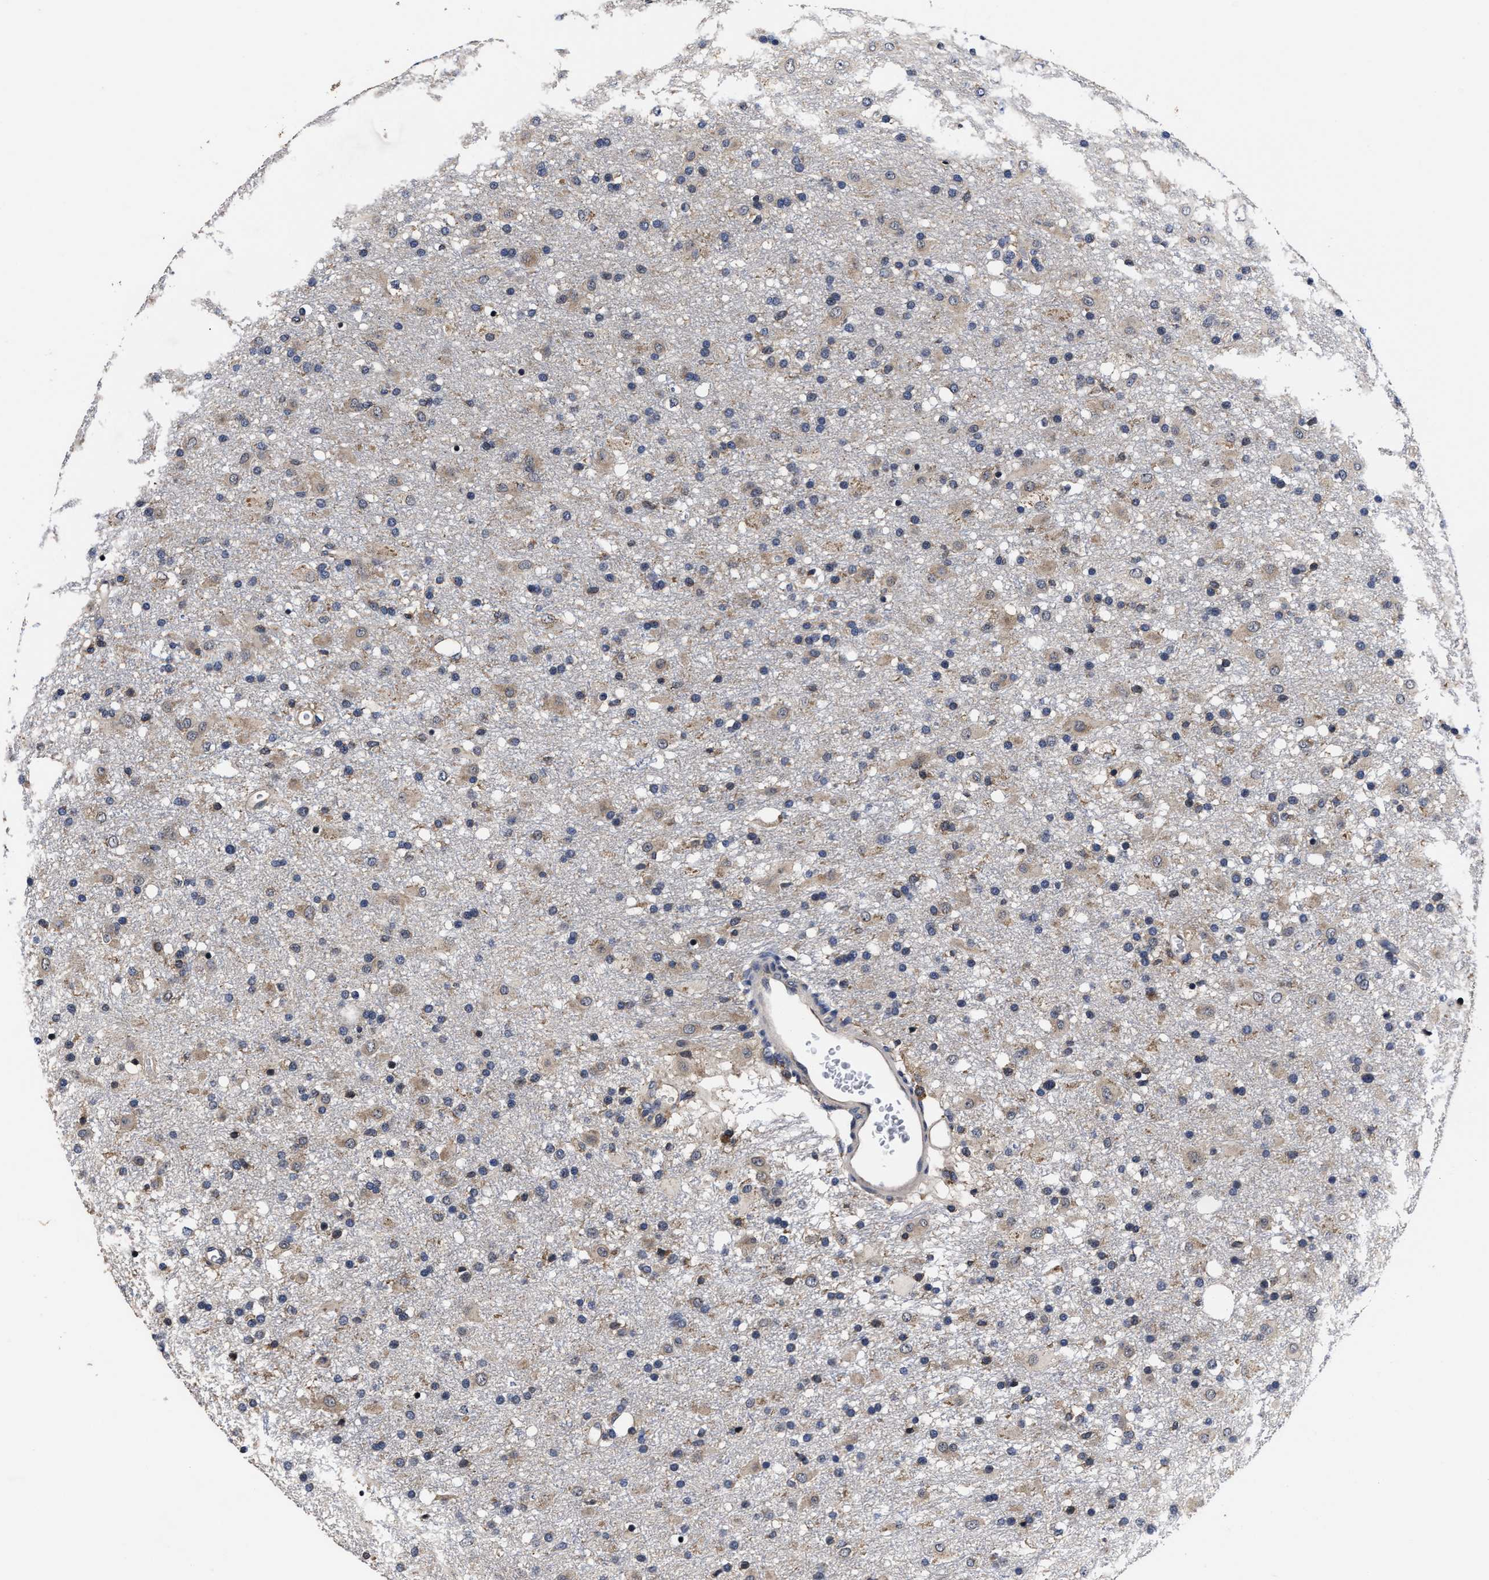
{"staining": {"intensity": "weak", "quantity": "25%-75%", "location": "cytoplasmic/membranous"}, "tissue": "glioma", "cell_type": "Tumor cells", "image_type": "cancer", "snomed": [{"axis": "morphology", "description": "Glioma, malignant, Low grade"}, {"axis": "topography", "description": "Brain"}], "caption": "Immunohistochemistry (IHC) photomicrograph of neoplastic tissue: human malignant glioma (low-grade) stained using IHC demonstrates low levels of weak protein expression localized specifically in the cytoplasmic/membranous of tumor cells, appearing as a cytoplasmic/membranous brown color.", "gene": "SOCS5", "patient": {"sex": "male", "age": 65}}